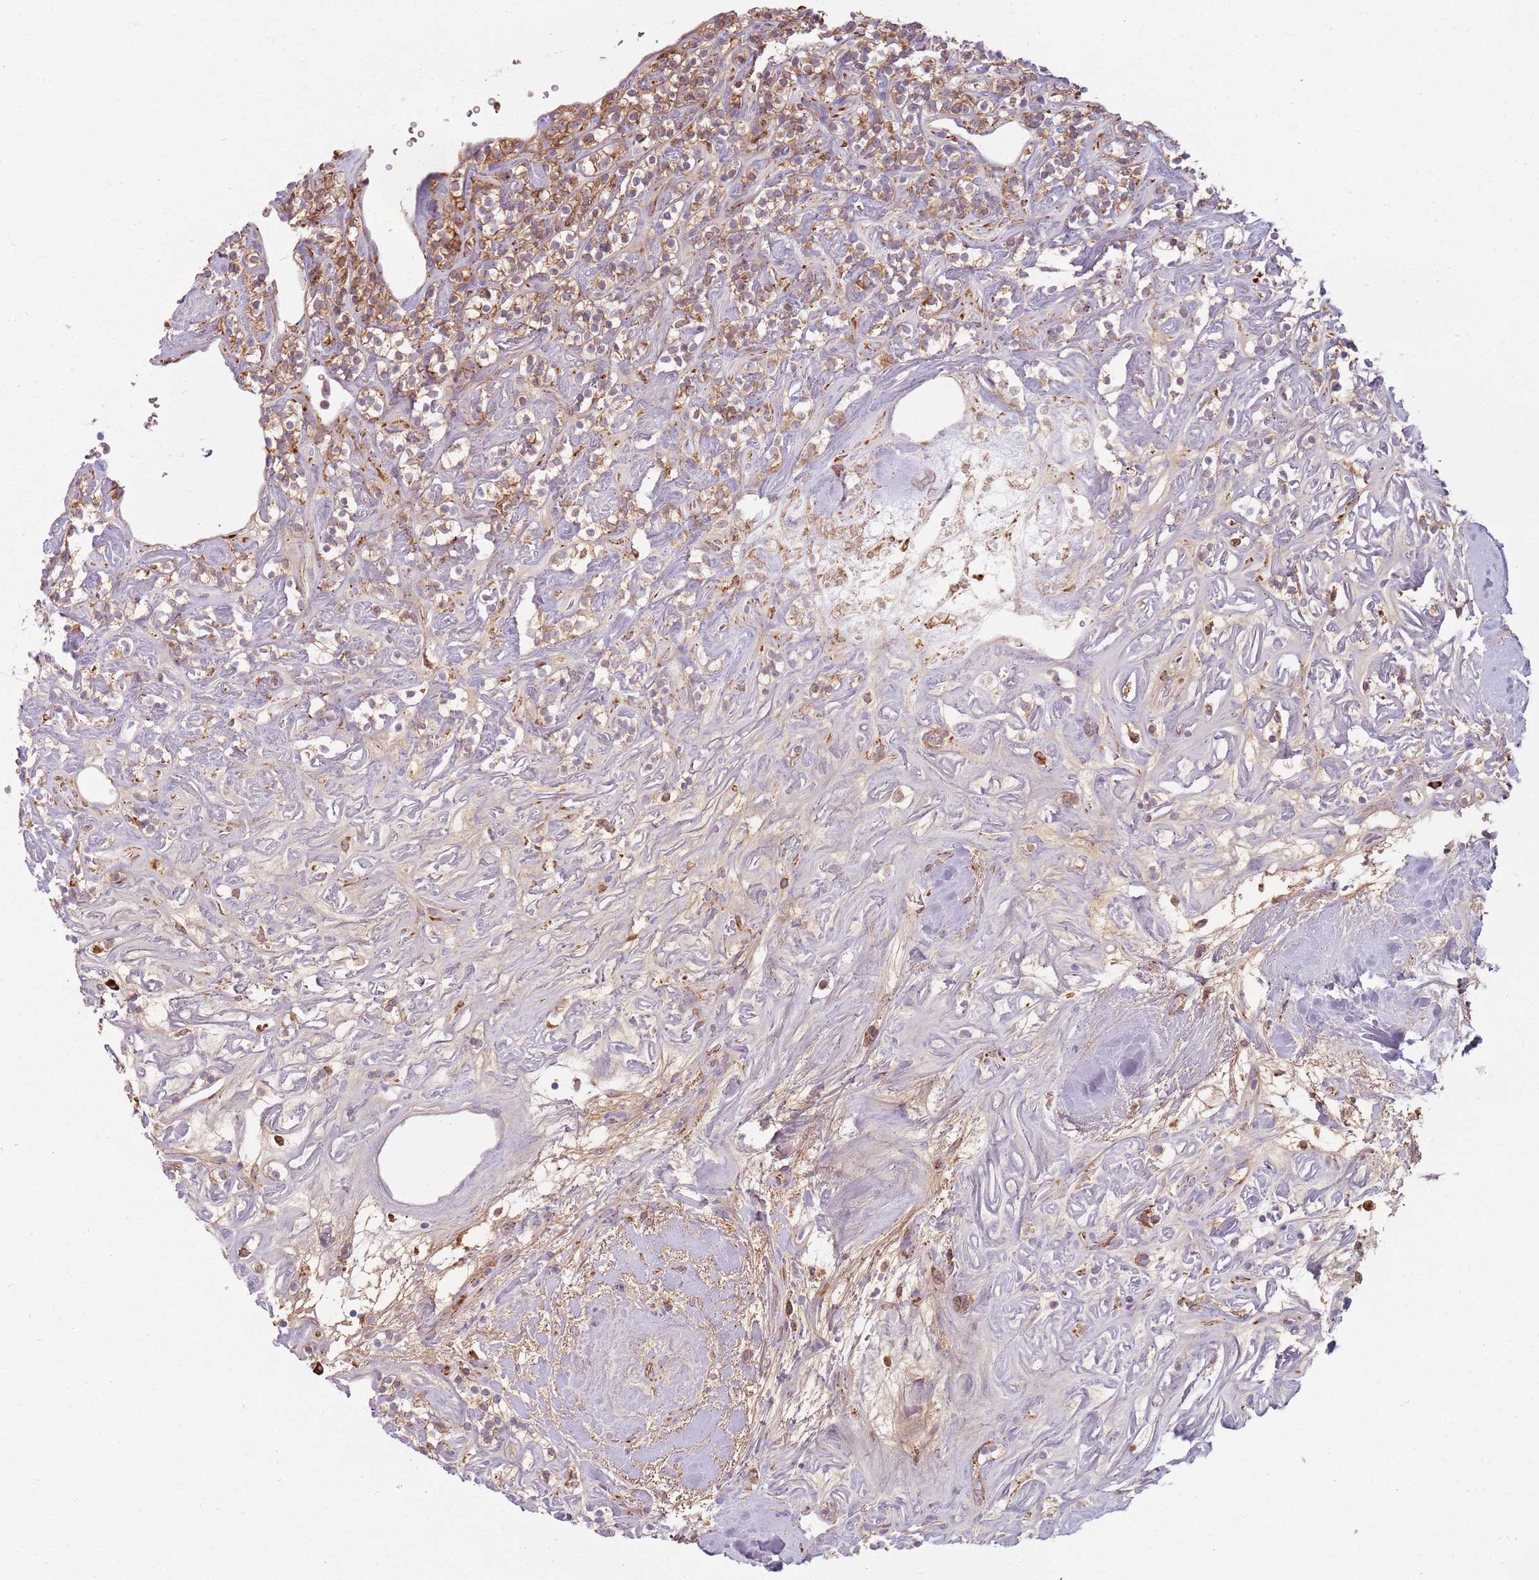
{"staining": {"intensity": "moderate", "quantity": "25%-75%", "location": "cytoplasmic/membranous"}, "tissue": "renal cancer", "cell_type": "Tumor cells", "image_type": "cancer", "snomed": [{"axis": "morphology", "description": "Adenocarcinoma, NOS"}, {"axis": "topography", "description": "Kidney"}], "caption": "Renal cancer (adenocarcinoma) stained with immunohistochemistry (IHC) demonstrates moderate cytoplasmic/membranous positivity in about 25%-75% of tumor cells. Using DAB (3,3'-diaminobenzidine) (brown) and hematoxylin (blue) stains, captured at high magnification using brightfield microscopy.", "gene": "COLGALT1", "patient": {"sex": "male", "age": 77}}